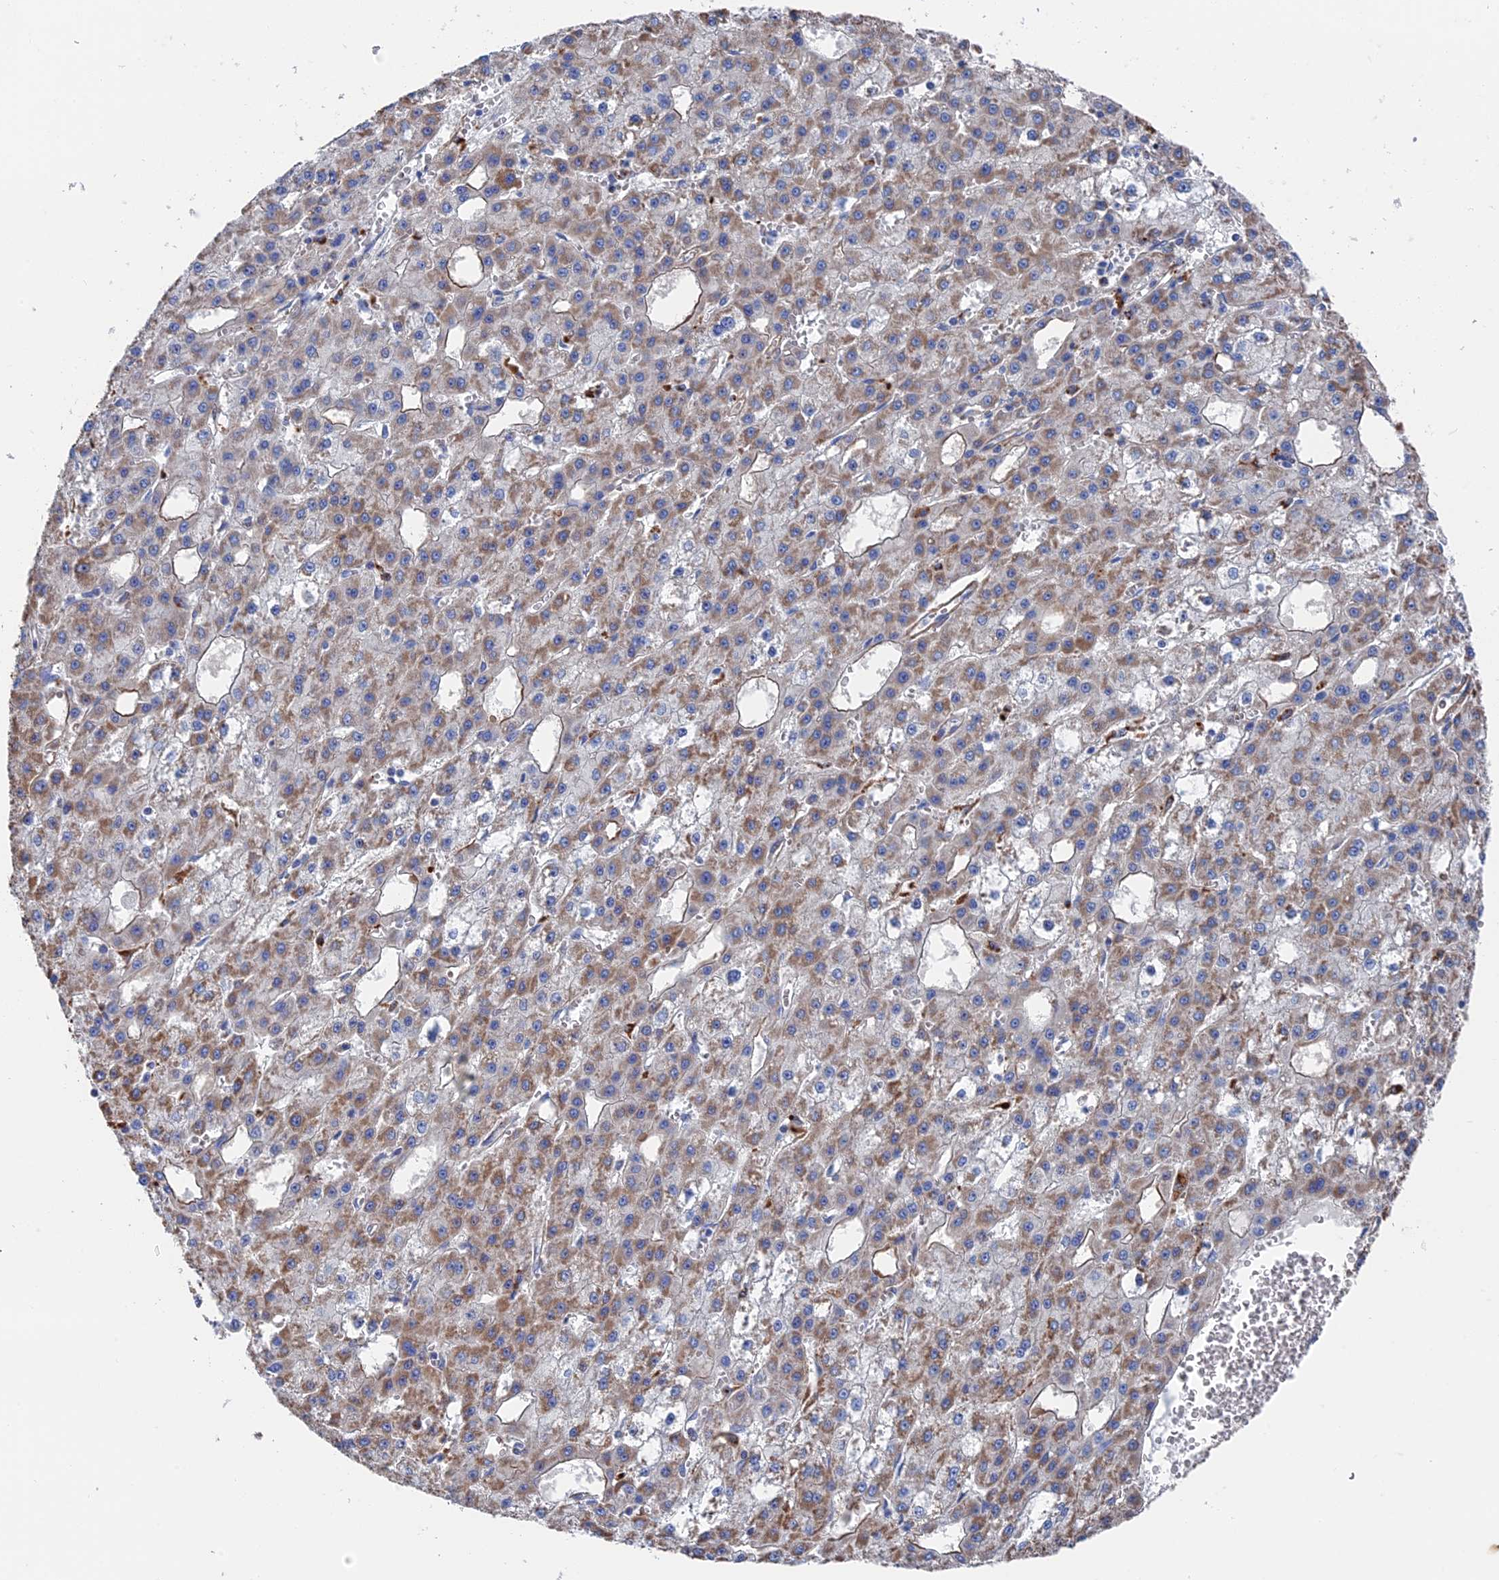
{"staining": {"intensity": "moderate", "quantity": "25%-75%", "location": "cytoplasmic/membranous"}, "tissue": "liver cancer", "cell_type": "Tumor cells", "image_type": "cancer", "snomed": [{"axis": "morphology", "description": "Carcinoma, Hepatocellular, NOS"}, {"axis": "topography", "description": "Liver"}], "caption": "Immunohistochemistry staining of liver hepatocellular carcinoma, which displays medium levels of moderate cytoplasmic/membranous expression in approximately 25%-75% of tumor cells indicating moderate cytoplasmic/membranous protein positivity. The staining was performed using DAB (3,3'-diaminobenzidine) (brown) for protein detection and nuclei were counterstained in hematoxylin (blue).", "gene": "STRA6", "patient": {"sex": "male", "age": 47}}